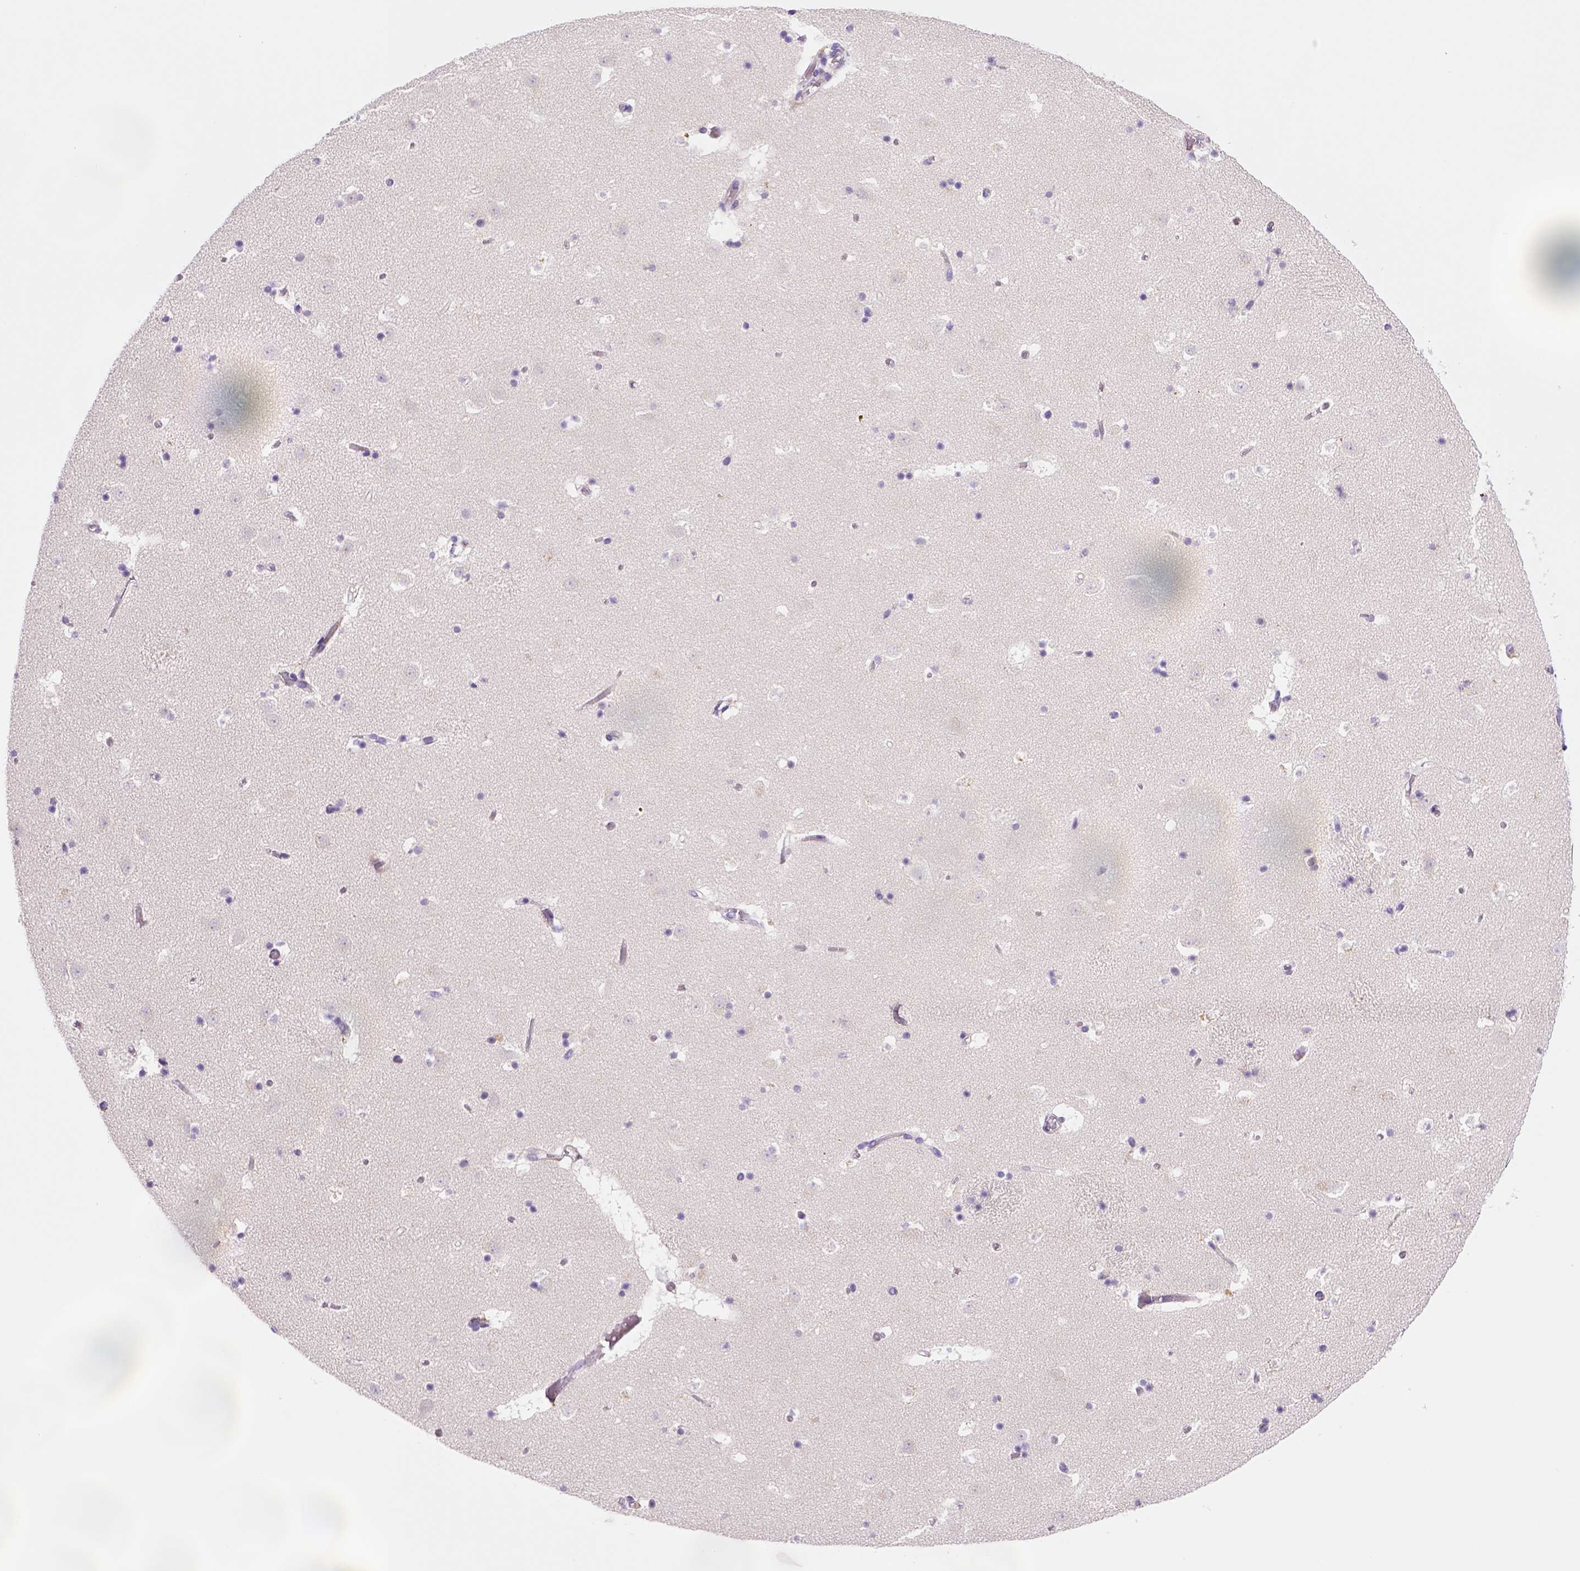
{"staining": {"intensity": "negative", "quantity": "none", "location": "none"}, "tissue": "caudate", "cell_type": "Glial cells", "image_type": "normal", "snomed": [{"axis": "morphology", "description": "Normal tissue, NOS"}, {"axis": "topography", "description": "Lateral ventricle wall"}], "caption": "Immunohistochemistry of benign caudate exhibits no positivity in glial cells.", "gene": "CD14", "patient": {"sex": "female", "age": 42}}